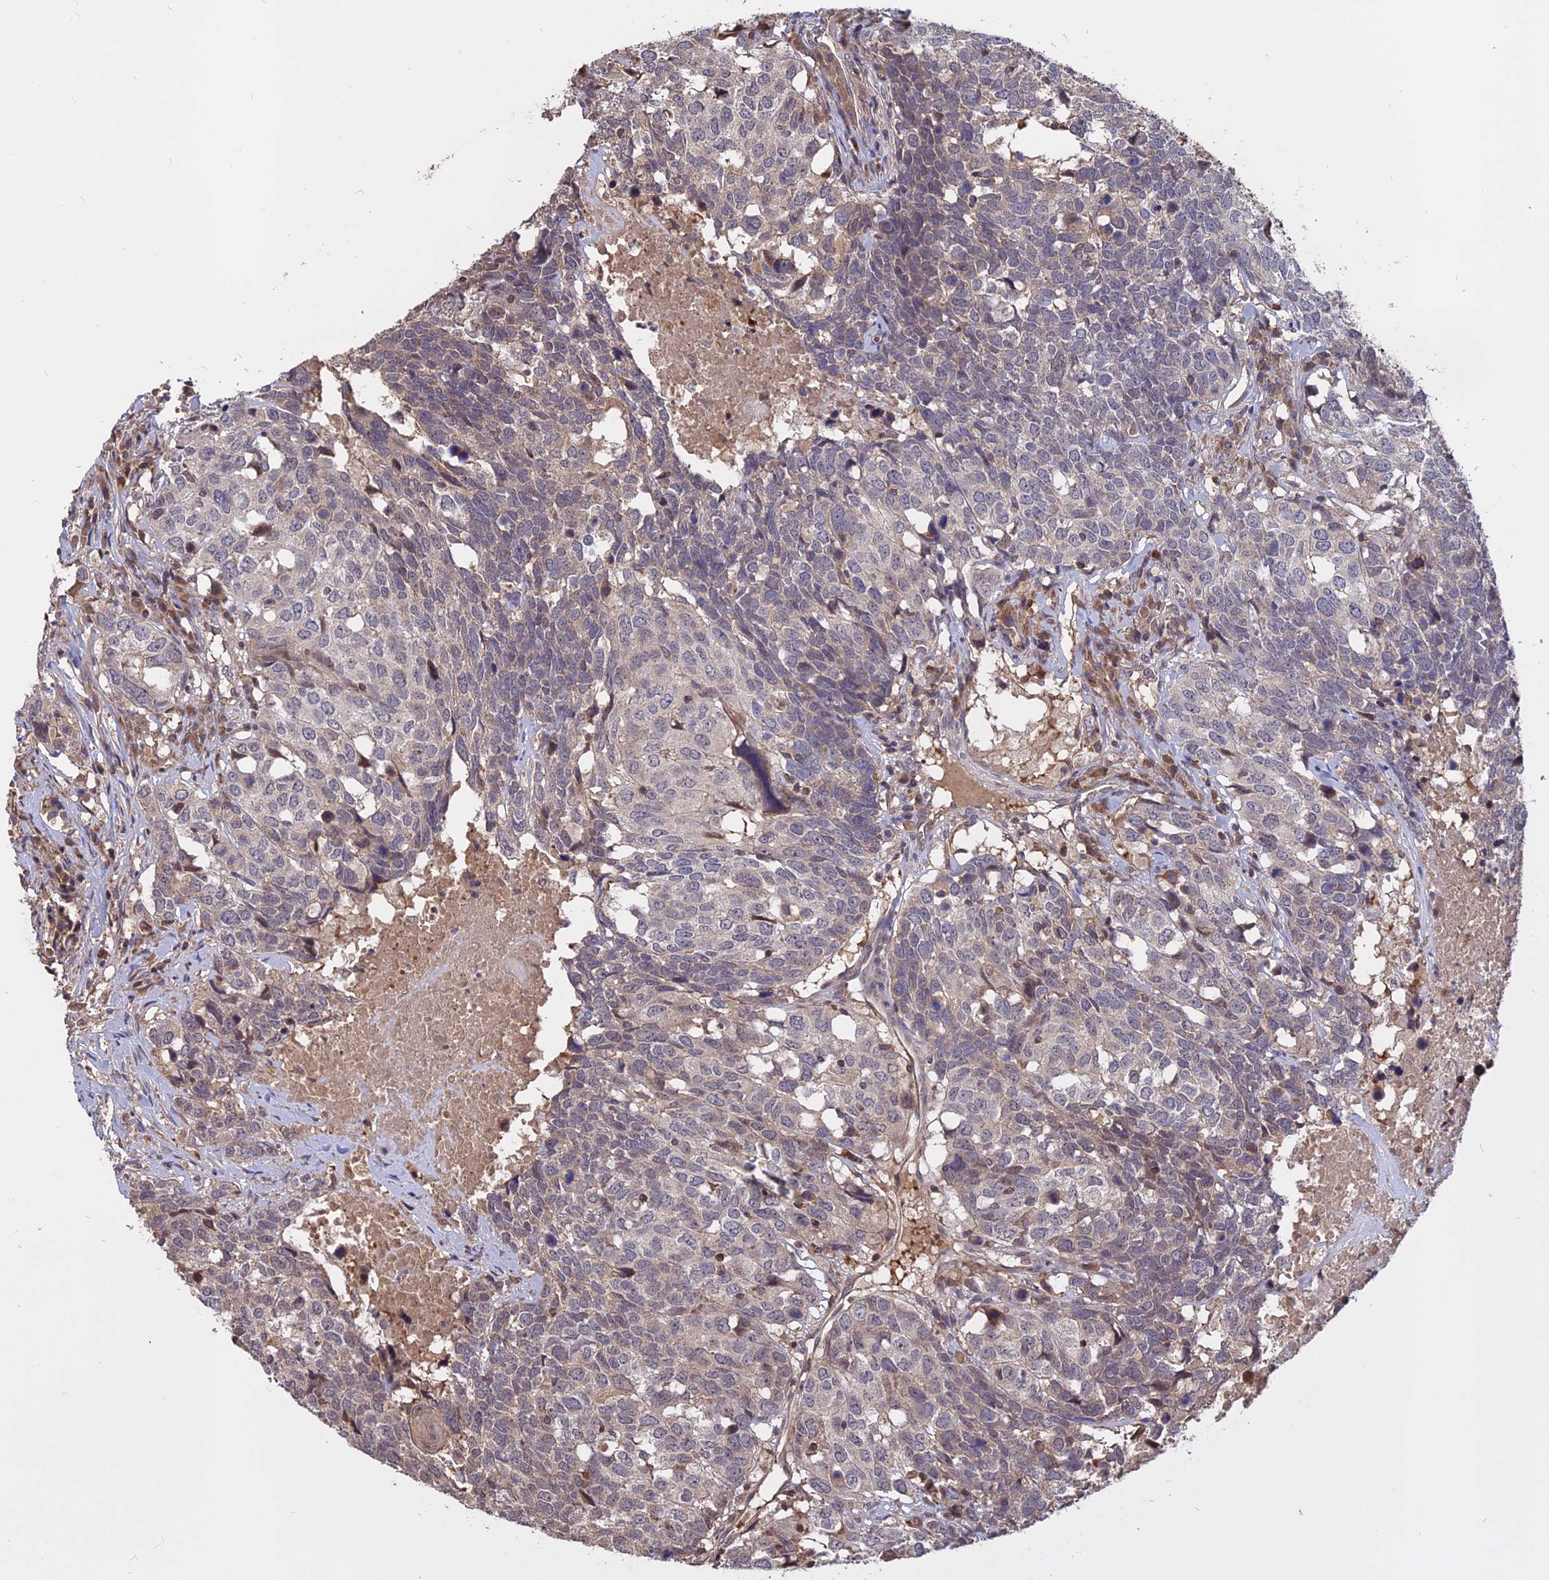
{"staining": {"intensity": "weak", "quantity": "<25%", "location": "cytoplasmic/membranous"}, "tissue": "head and neck cancer", "cell_type": "Tumor cells", "image_type": "cancer", "snomed": [{"axis": "morphology", "description": "Squamous cell carcinoma, NOS"}, {"axis": "topography", "description": "Head-Neck"}], "caption": "This image is of squamous cell carcinoma (head and neck) stained with immunohistochemistry to label a protein in brown with the nuclei are counter-stained blue. There is no staining in tumor cells. Brightfield microscopy of IHC stained with DAB (brown) and hematoxylin (blue), captured at high magnification.", "gene": "CARMIL2", "patient": {"sex": "male", "age": 66}}